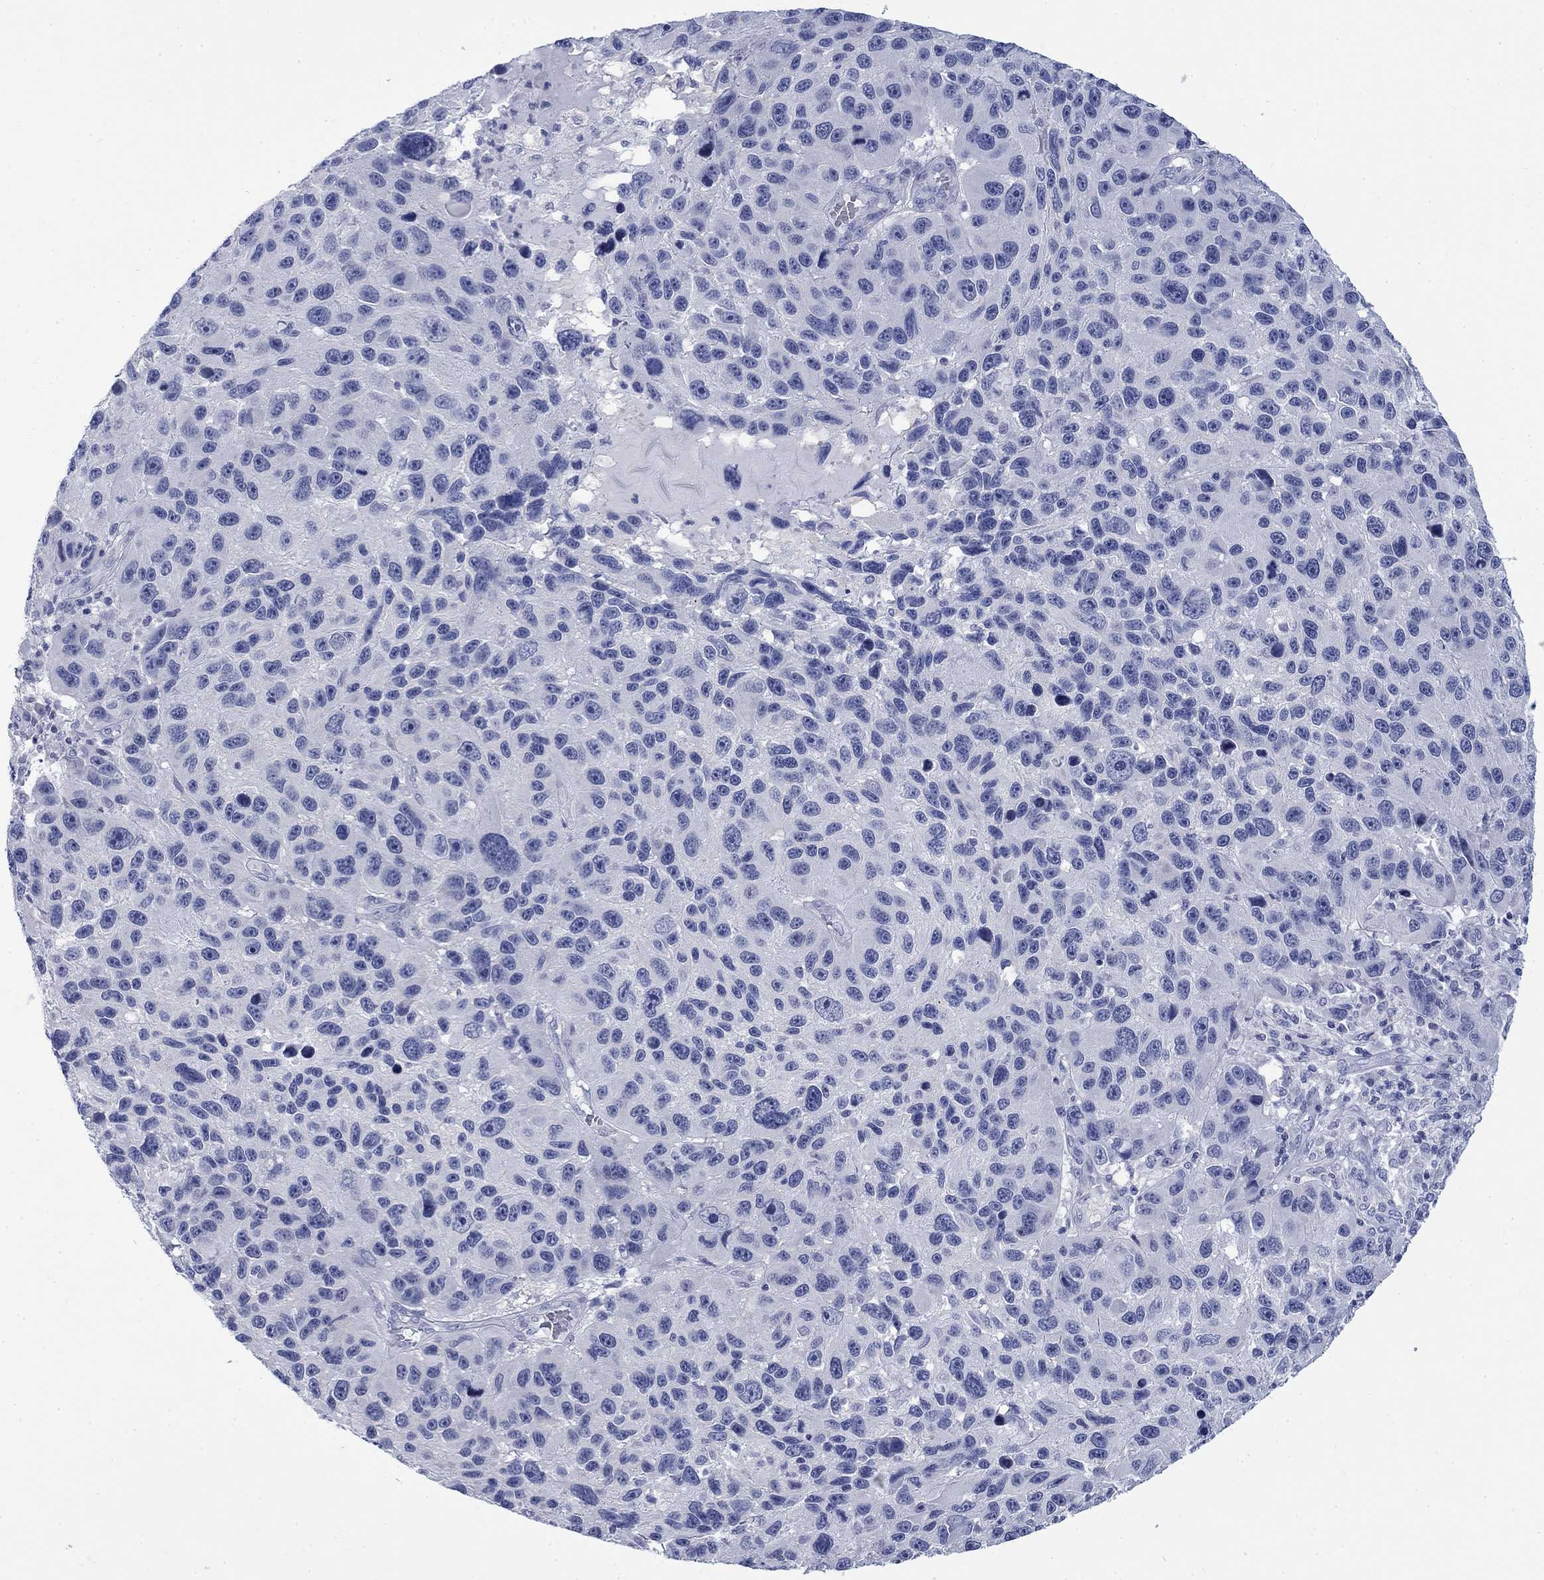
{"staining": {"intensity": "negative", "quantity": "none", "location": "none"}, "tissue": "melanoma", "cell_type": "Tumor cells", "image_type": "cancer", "snomed": [{"axis": "morphology", "description": "Malignant melanoma, NOS"}, {"axis": "topography", "description": "Skin"}], "caption": "Melanoma was stained to show a protein in brown. There is no significant staining in tumor cells.", "gene": "IGF2BP3", "patient": {"sex": "male", "age": 53}}